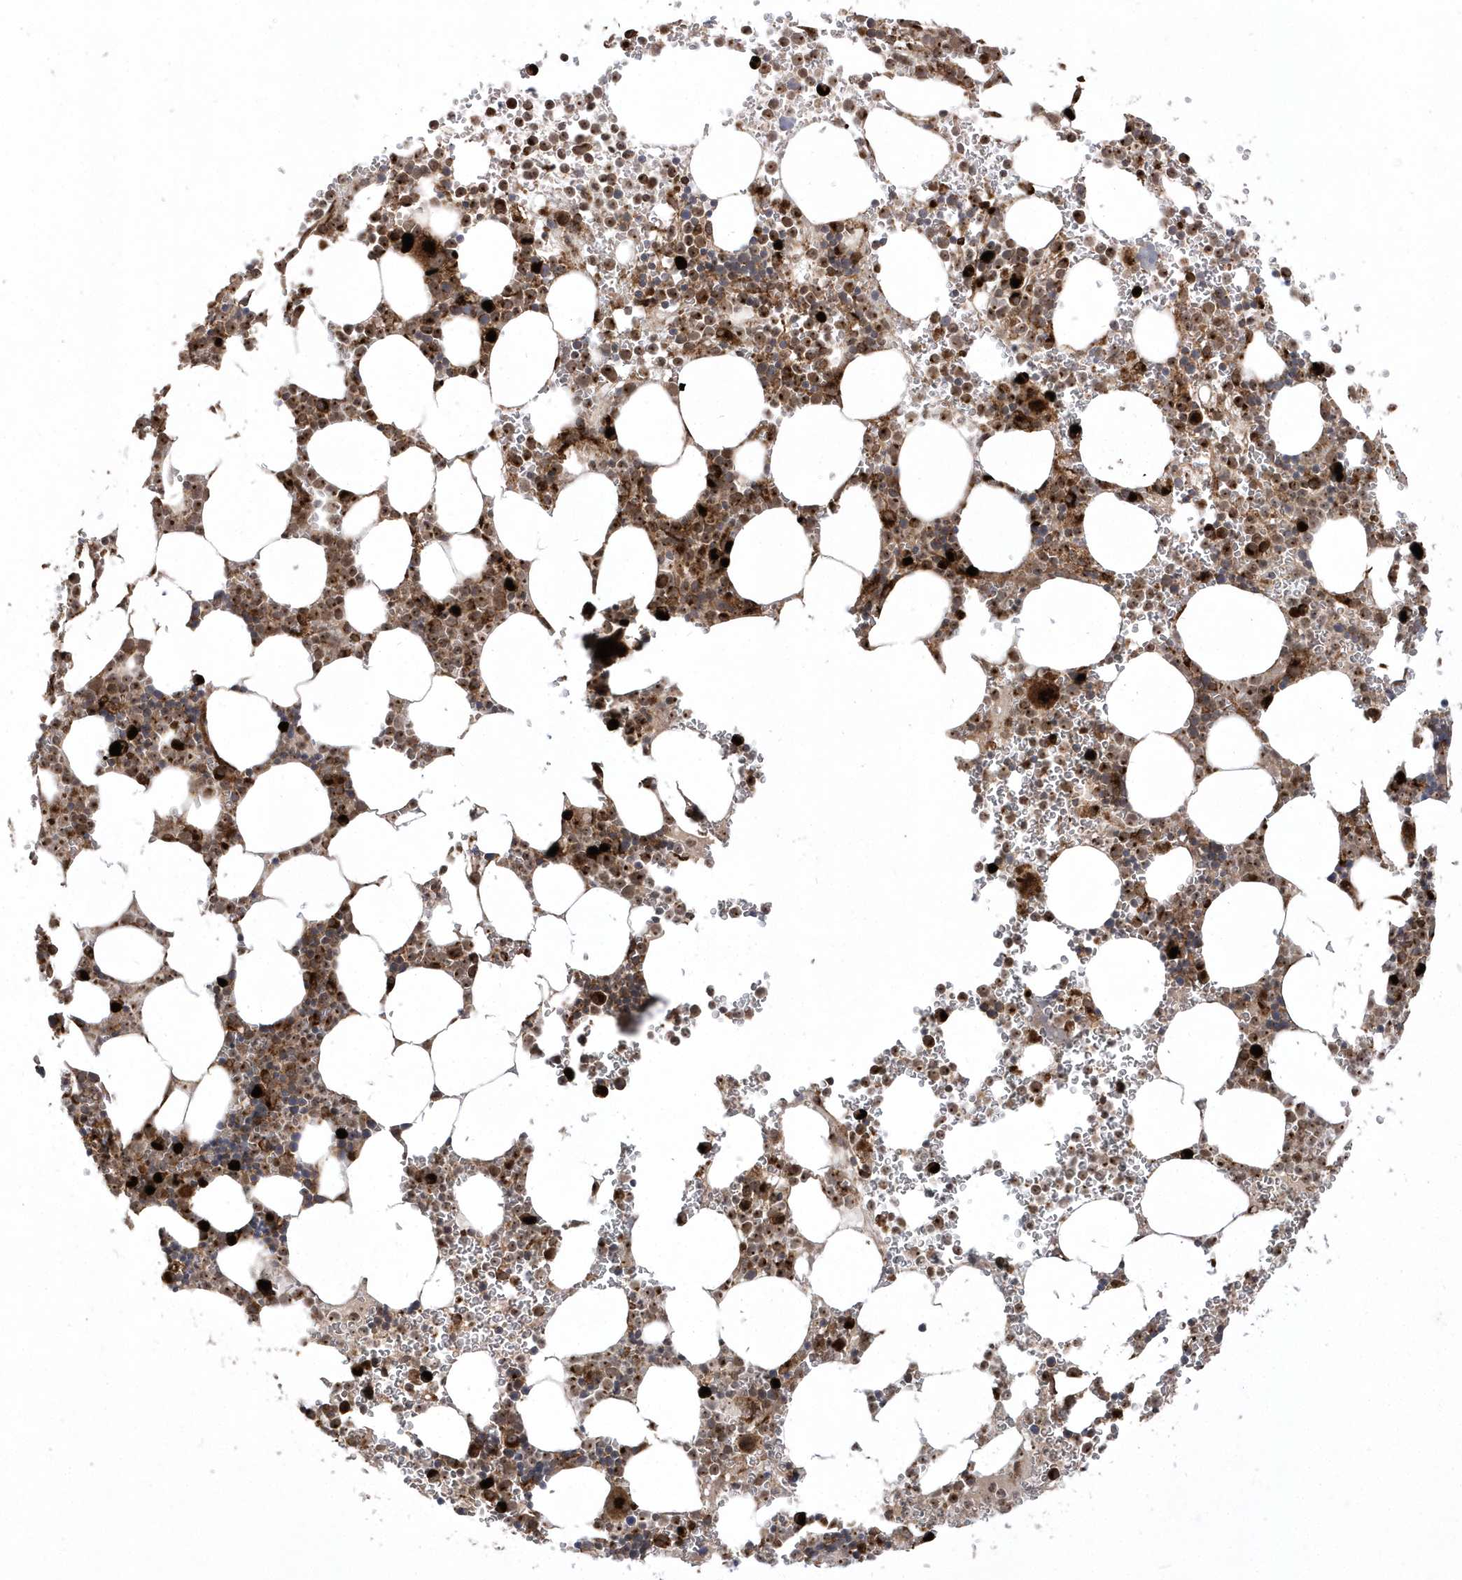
{"staining": {"intensity": "strong", "quantity": "25%-75%", "location": "cytoplasmic/membranous,nuclear"}, "tissue": "bone marrow", "cell_type": "Hematopoietic cells", "image_type": "normal", "snomed": [{"axis": "morphology", "description": "Normal tissue, NOS"}, {"axis": "topography", "description": "Bone marrow"}], "caption": "Protein staining of benign bone marrow reveals strong cytoplasmic/membranous,nuclear staining in approximately 25%-75% of hematopoietic cells.", "gene": "EPC2", "patient": {"sex": "female", "age": 78}}